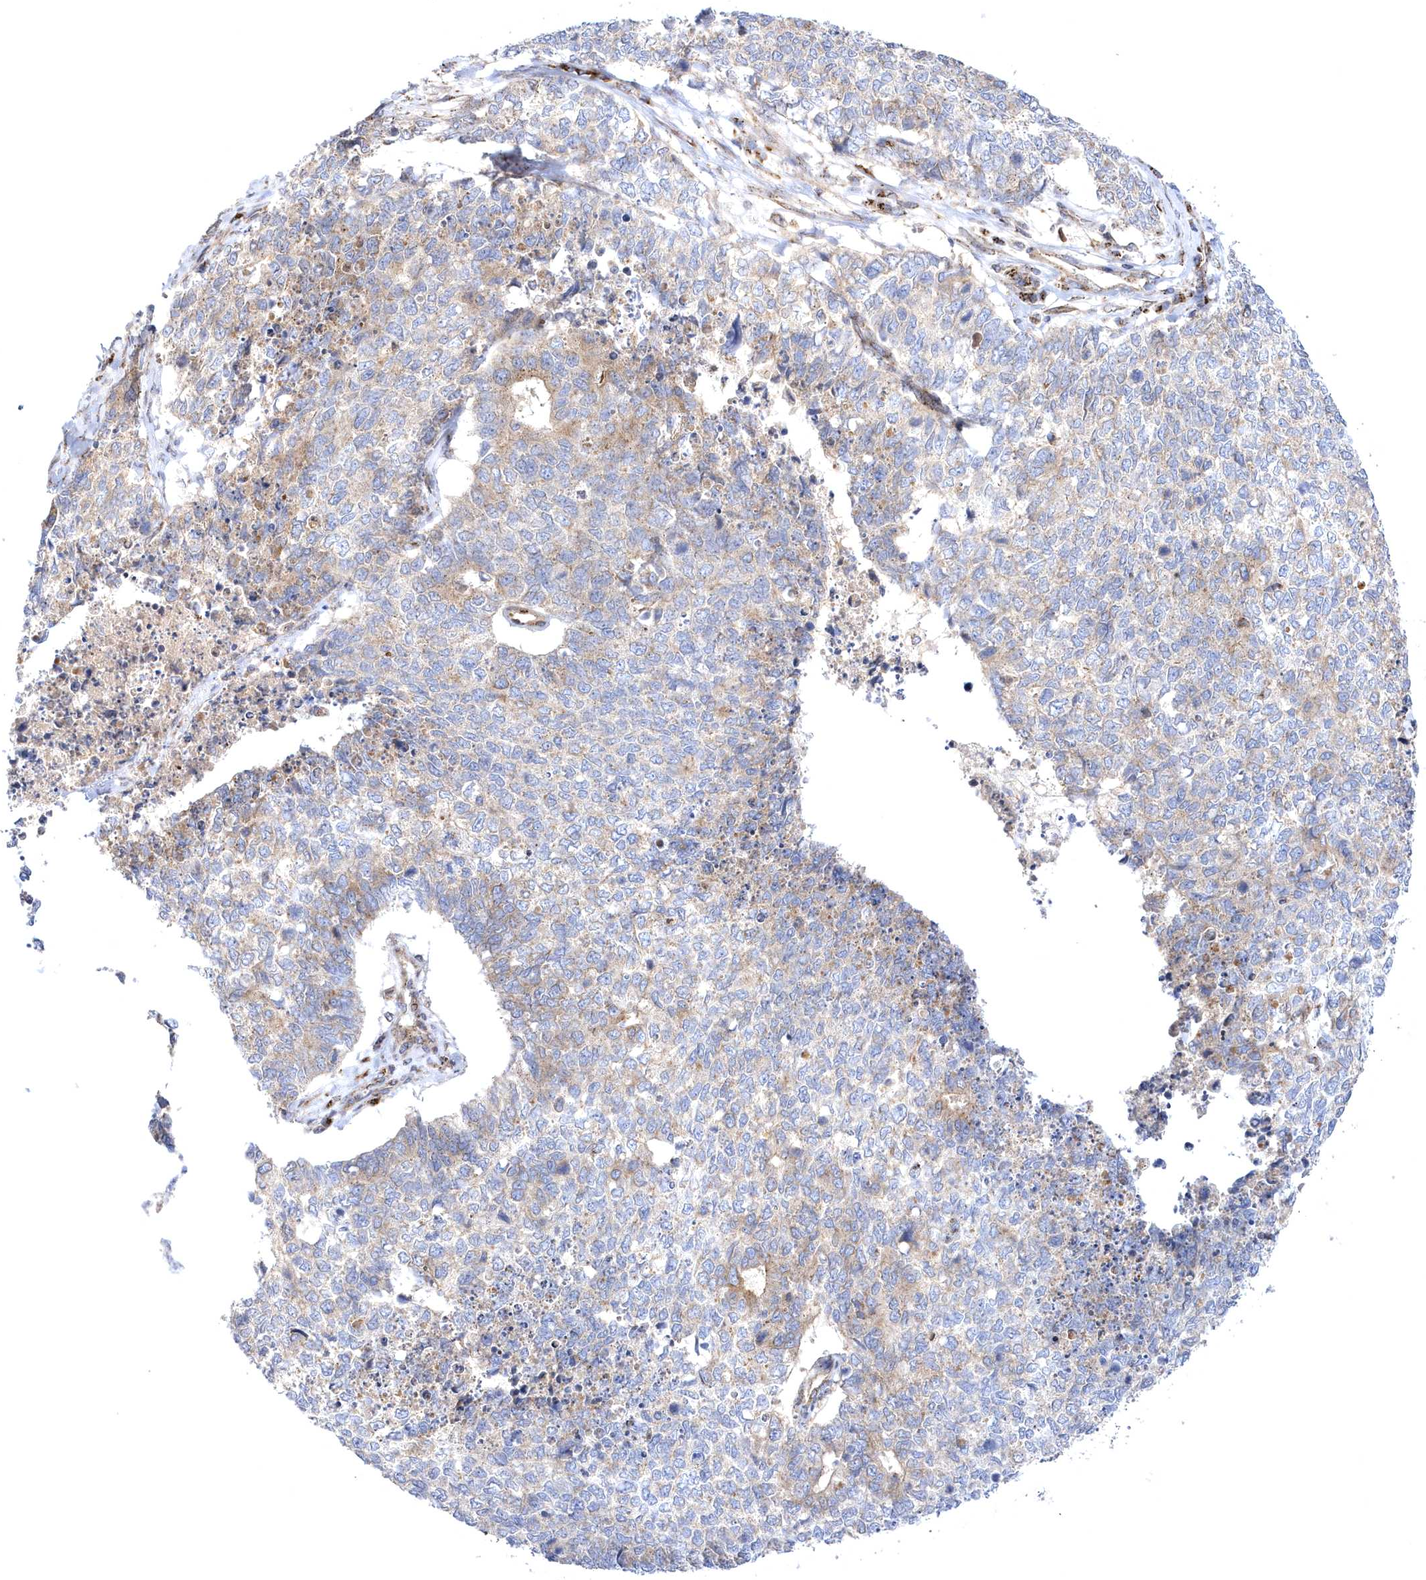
{"staining": {"intensity": "weak", "quantity": "<25%", "location": "cytoplasmic/membranous"}, "tissue": "cervical cancer", "cell_type": "Tumor cells", "image_type": "cancer", "snomed": [{"axis": "morphology", "description": "Squamous cell carcinoma, NOS"}, {"axis": "topography", "description": "Cervix"}], "caption": "Tumor cells are negative for brown protein staining in squamous cell carcinoma (cervical). (Stains: DAB immunohistochemistry (IHC) with hematoxylin counter stain, Microscopy: brightfield microscopy at high magnification).", "gene": "COPB2", "patient": {"sex": "female", "age": 63}}